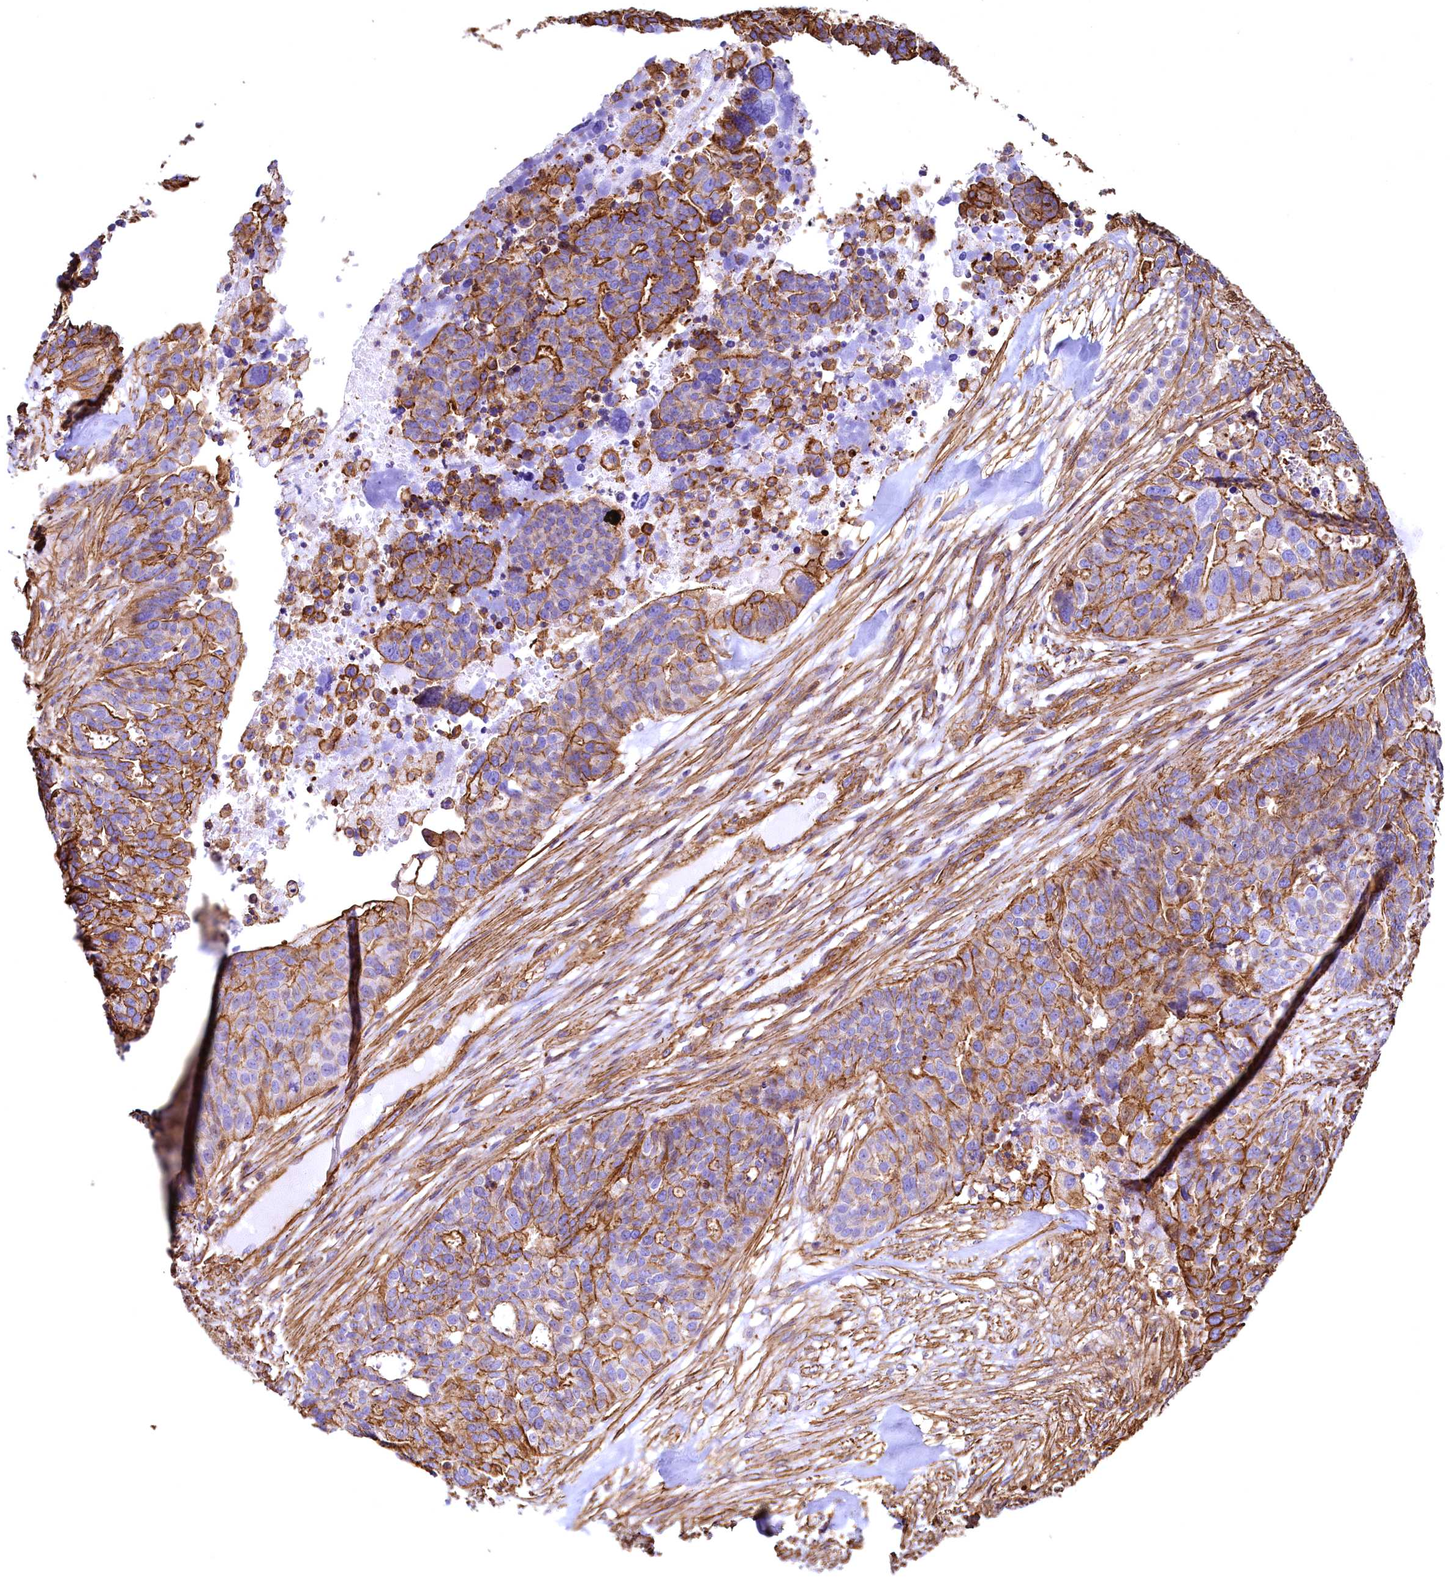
{"staining": {"intensity": "strong", "quantity": "25%-75%", "location": "cytoplasmic/membranous"}, "tissue": "ovarian cancer", "cell_type": "Tumor cells", "image_type": "cancer", "snomed": [{"axis": "morphology", "description": "Cystadenocarcinoma, serous, NOS"}, {"axis": "topography", "description": "Ovary"}], "caption": "This histopathology image displays ovarian serous cystadenocarcinoma stained with IHC to label a protein in brown. The cytoplasmic/membranous of tumor cells show strong positivity for the protein. Nuclei are counter-stained blue.", "gene": "THBS1", "patient": {"sex": "female", "age": 59}}